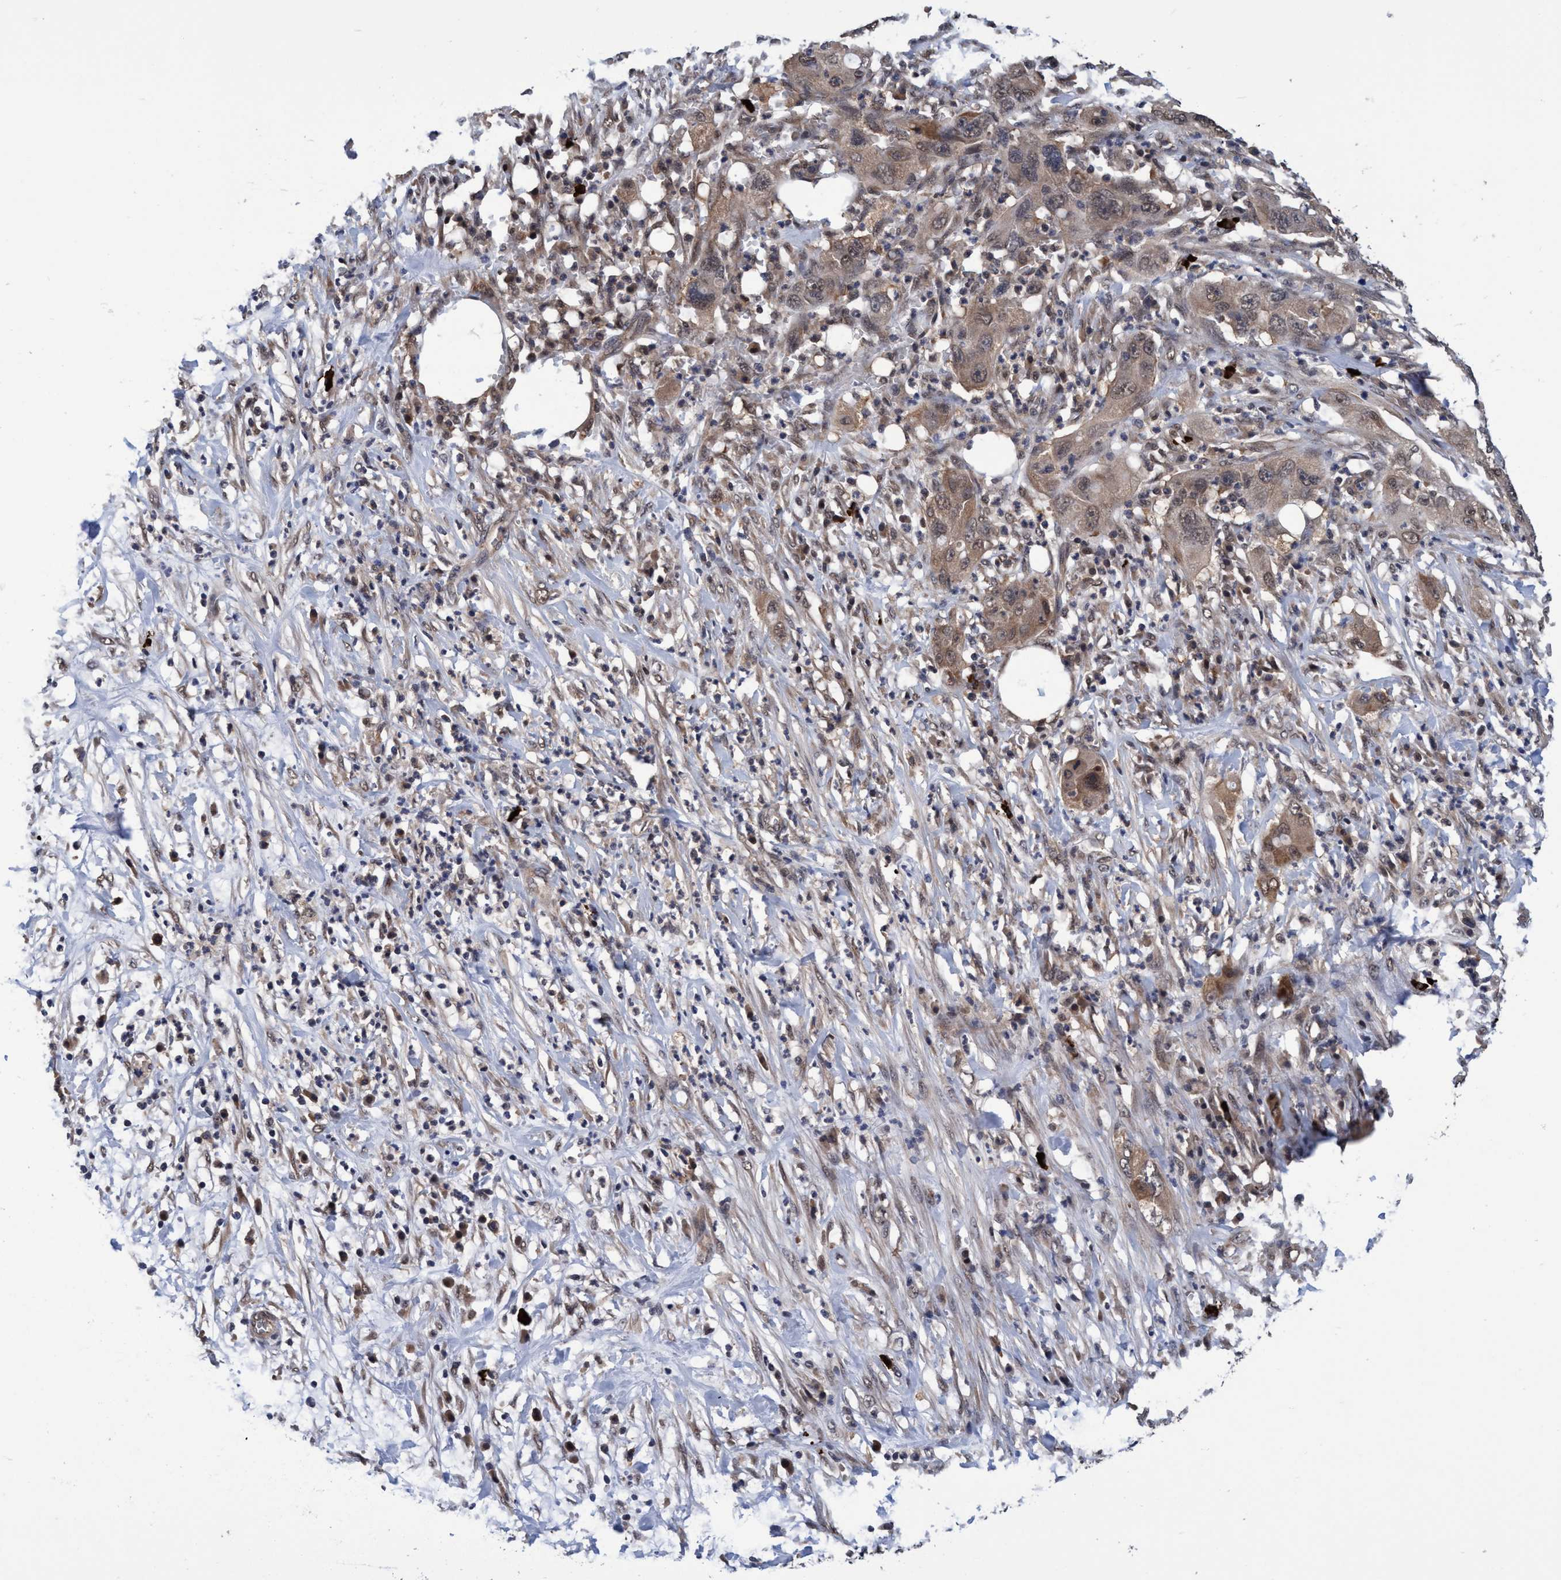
{"staining": {"intensity": "weak", "quantity": ">75%", "location": "cytoplasmic/membranous"}, "tissue": "pancreatic cancer", "cell_type": "Tumor cells", "image_type": "cancer", "snomed": [{"axis": "morphology", "description": "Adenocarcinoma, NOS"}, {"axis": "topography", "description": "Pancreas"}], "caption": "Brown immunohistochemical staining in human pancreatic cancer exhibits weak cytoplasmic/membranous expression in about >75% of tumor cells.", "gene": "PSMD12", "patient": {"sex": "female", "age": 78}}